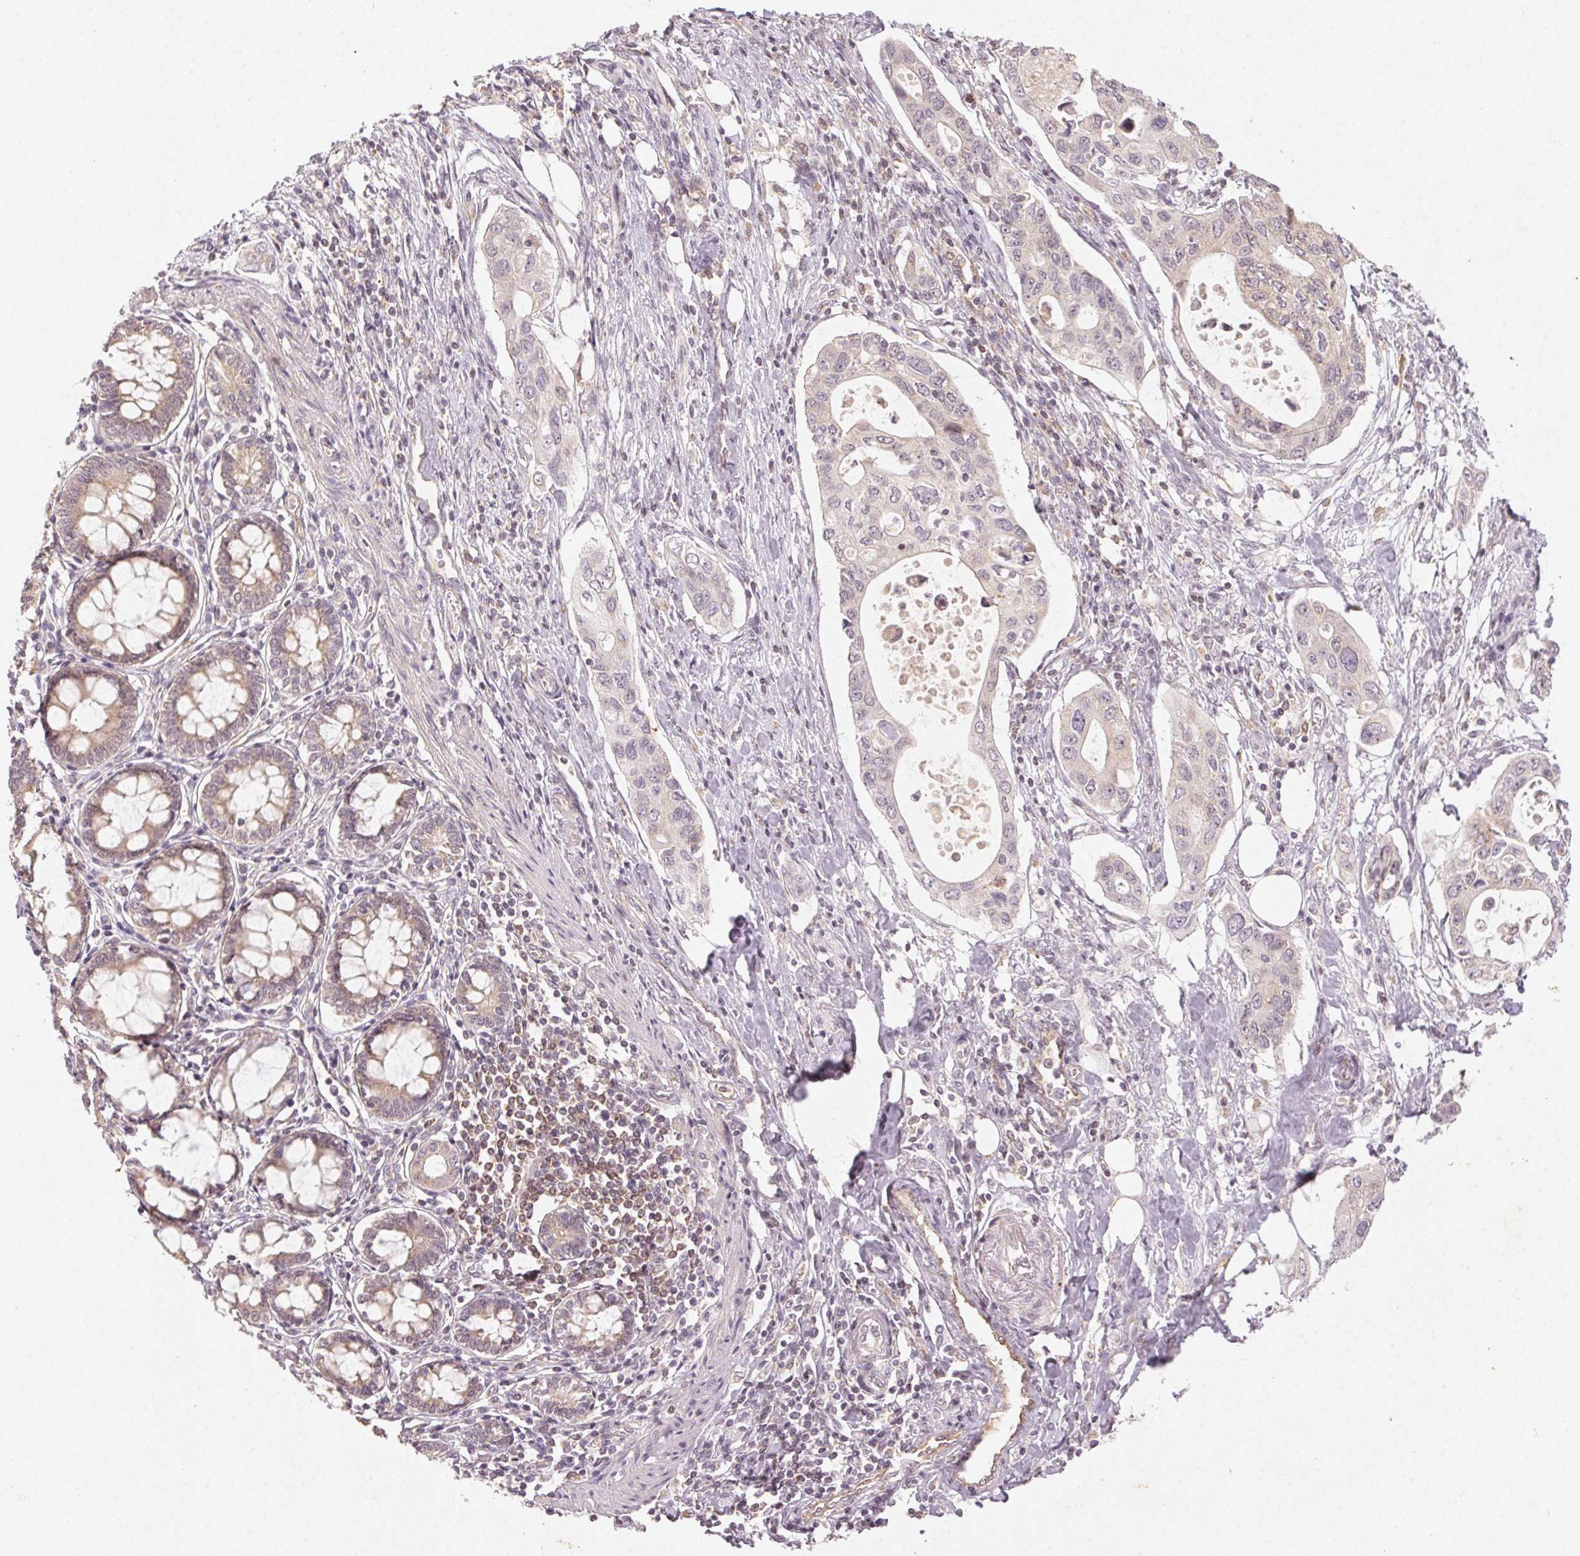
{"staining": {"intensity": "weak", "quantity": "<25%", "location": "cytoplasmic/membranous"}, "tissue": "pancreatic cancer", "cell_type": "Tumor cells", "image_type": "cancer", "snomed": [{"axis": "morphology", "description": "Adenocarcinoma, NOS"}, {"axis": "topography", "description": "Pancreas"}], "caption": "The histopathology image reveals no significant staining in tumor cells of pancreatic cancer (adenocarcinoma).", "gene": "NCOA4", "patient": {"sex": "female", "age": 63}}